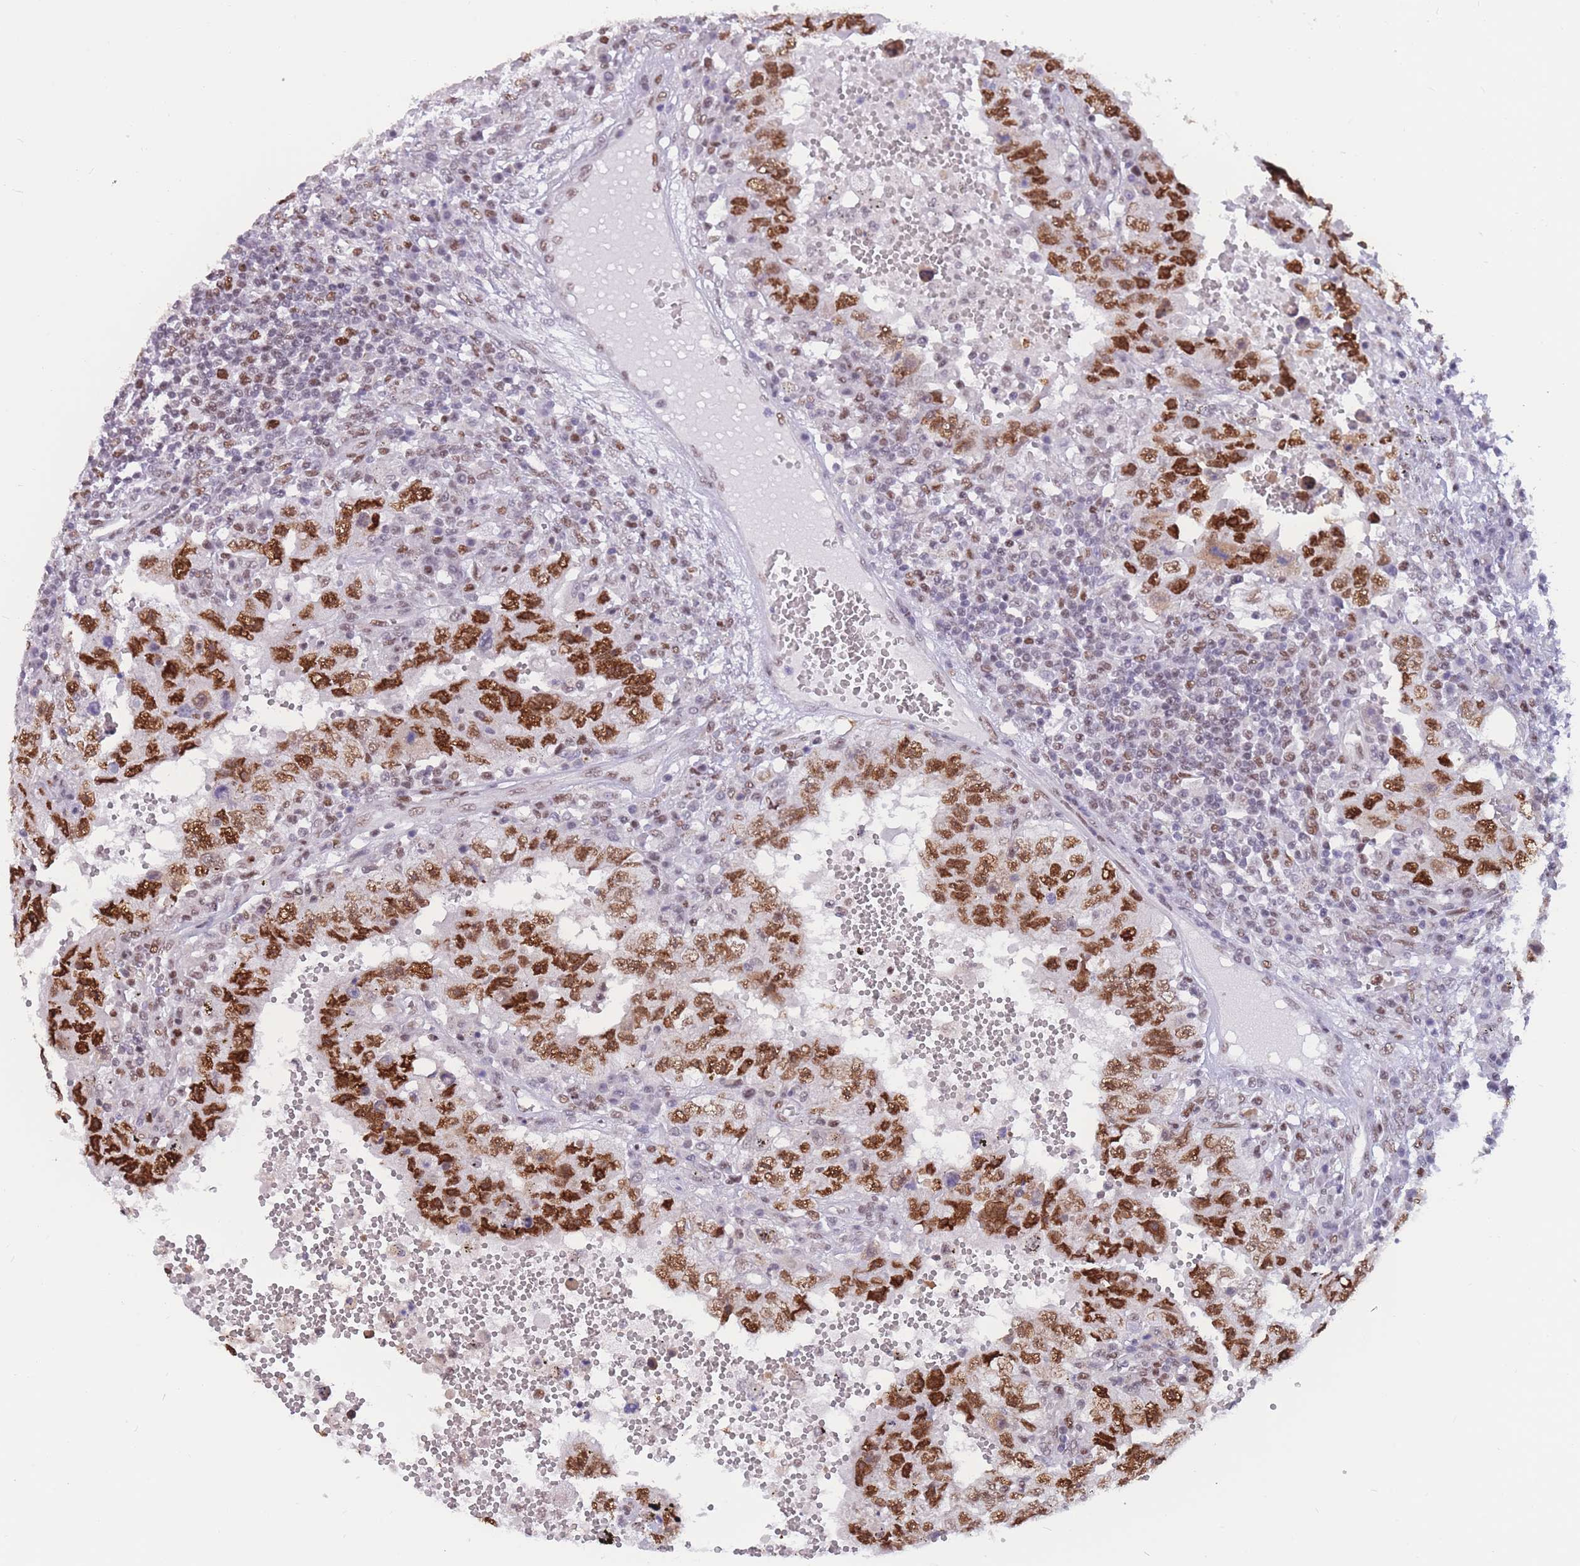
{"staining": {"intensity": "strong", "quantity": ">75%", "location": "nuclear"}, "tissue": "testis cancer", "cell_type": "Tumor cells", "image_type": "cancer", "snomed": [{"axis": "morphology", "description": "Carcinoma, Embryonal, NOS"}, {"axis": "topography", "description": "Testis"}], "caption": "An immunohistochemistry (IHC) photomicrograph of tumor tissue is shown. Protein staining in brown labels strong nuclear positivity in testis embryonal carcinoma within tumor cells.", "gene": "NASP", "patient": {"sex": "male", "age": 26}}